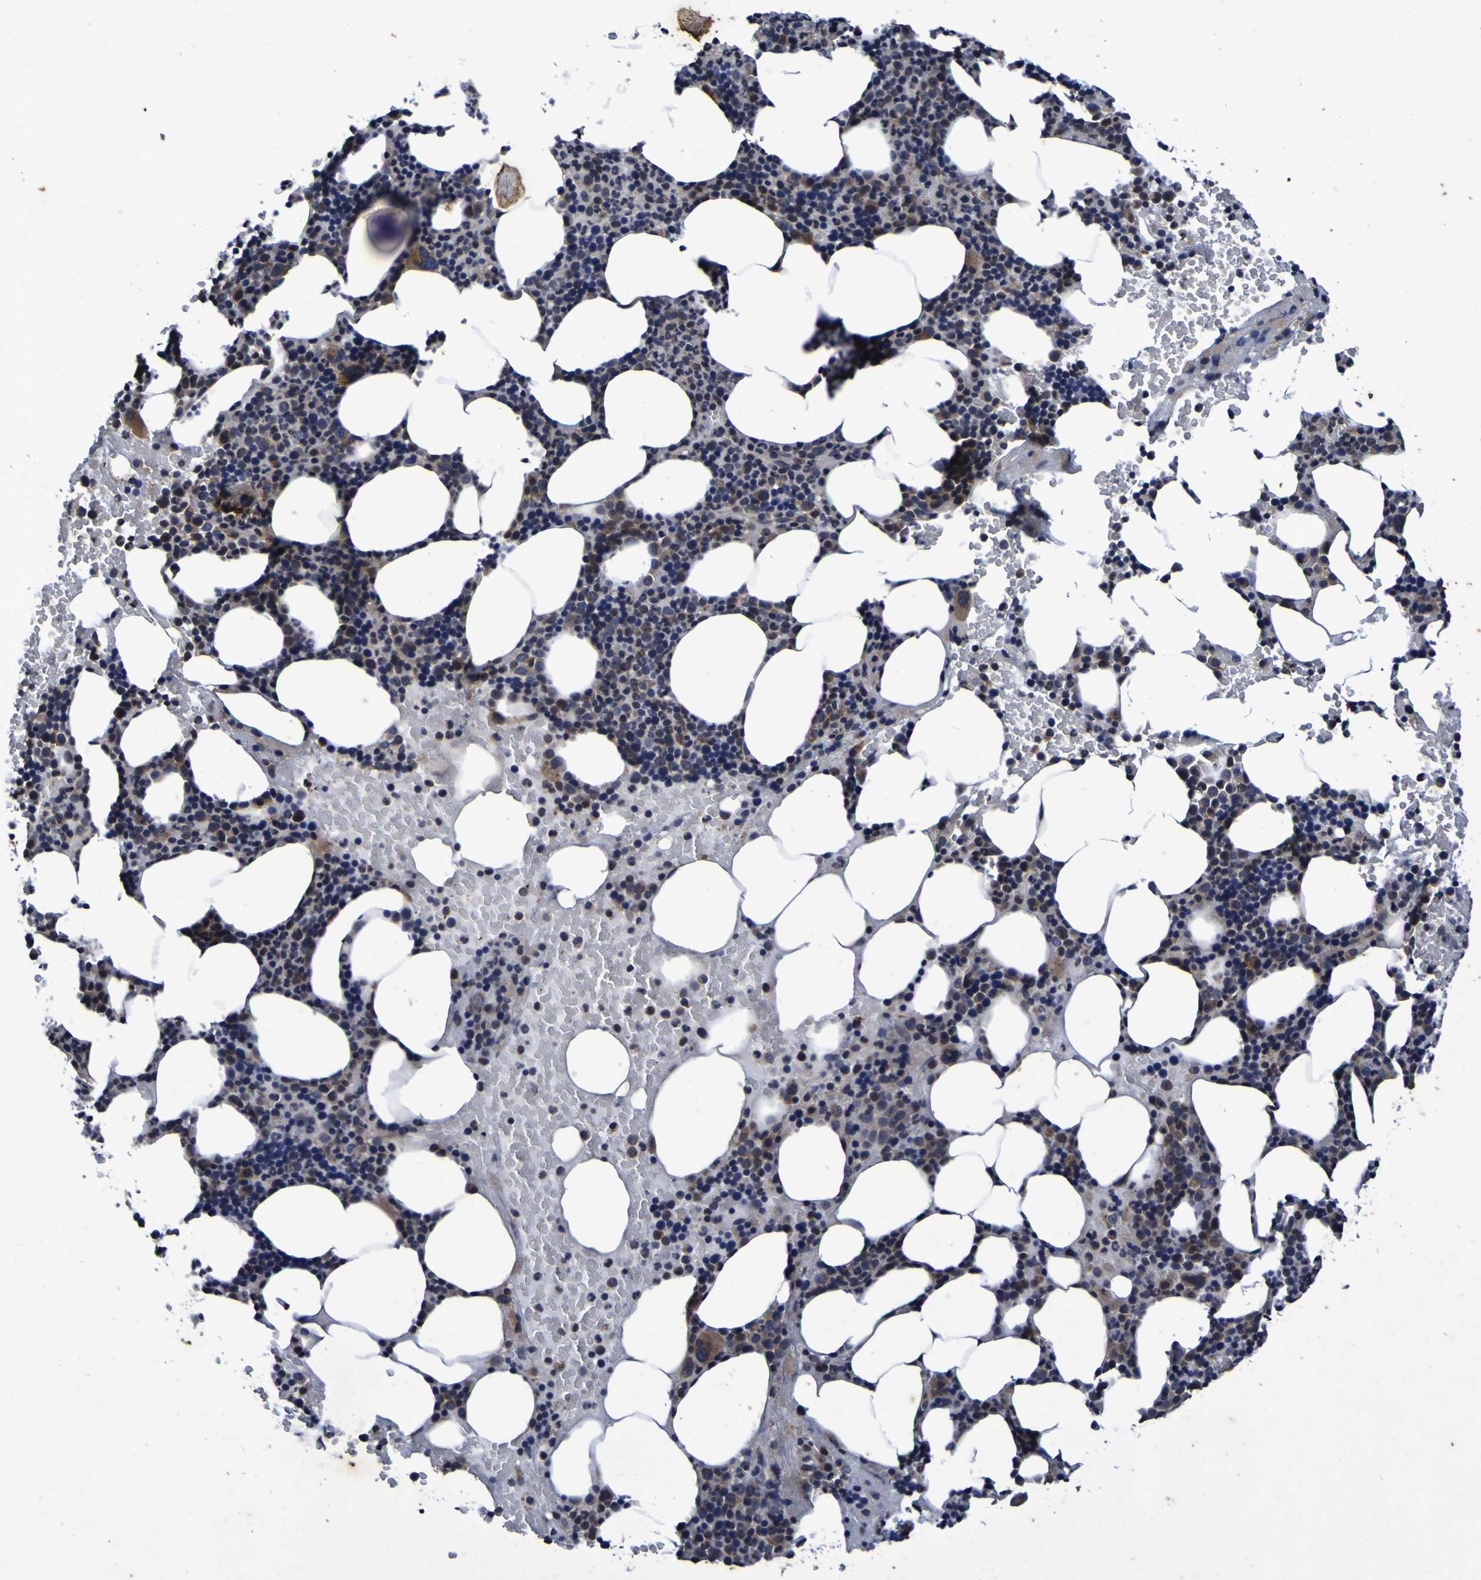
{"staining": {"intensity": "moderate", "quantity": "25%-75%", "location": "cytoplasmic/membranous"}, "tissue": "bone marrow", "cell_type": "Hematopoietic cells", "image_type": "normal", "snomed": [{"axis": "morphology", "description": "Normal tissue, NOS"}, {"axis": "morphology", "description": "Inflammation, NOS"}, {"axis": "topography", "description": "Bone marrow"}], "caption": "This photomicrograph shows IHC staining of normal bone marrow, with medium moderate cytoplasmic/membranous positivity in about 25%-75% of hematopoietic cells.", "gene": "P3H1", "patient": {"sex": "female", "age": 70}}